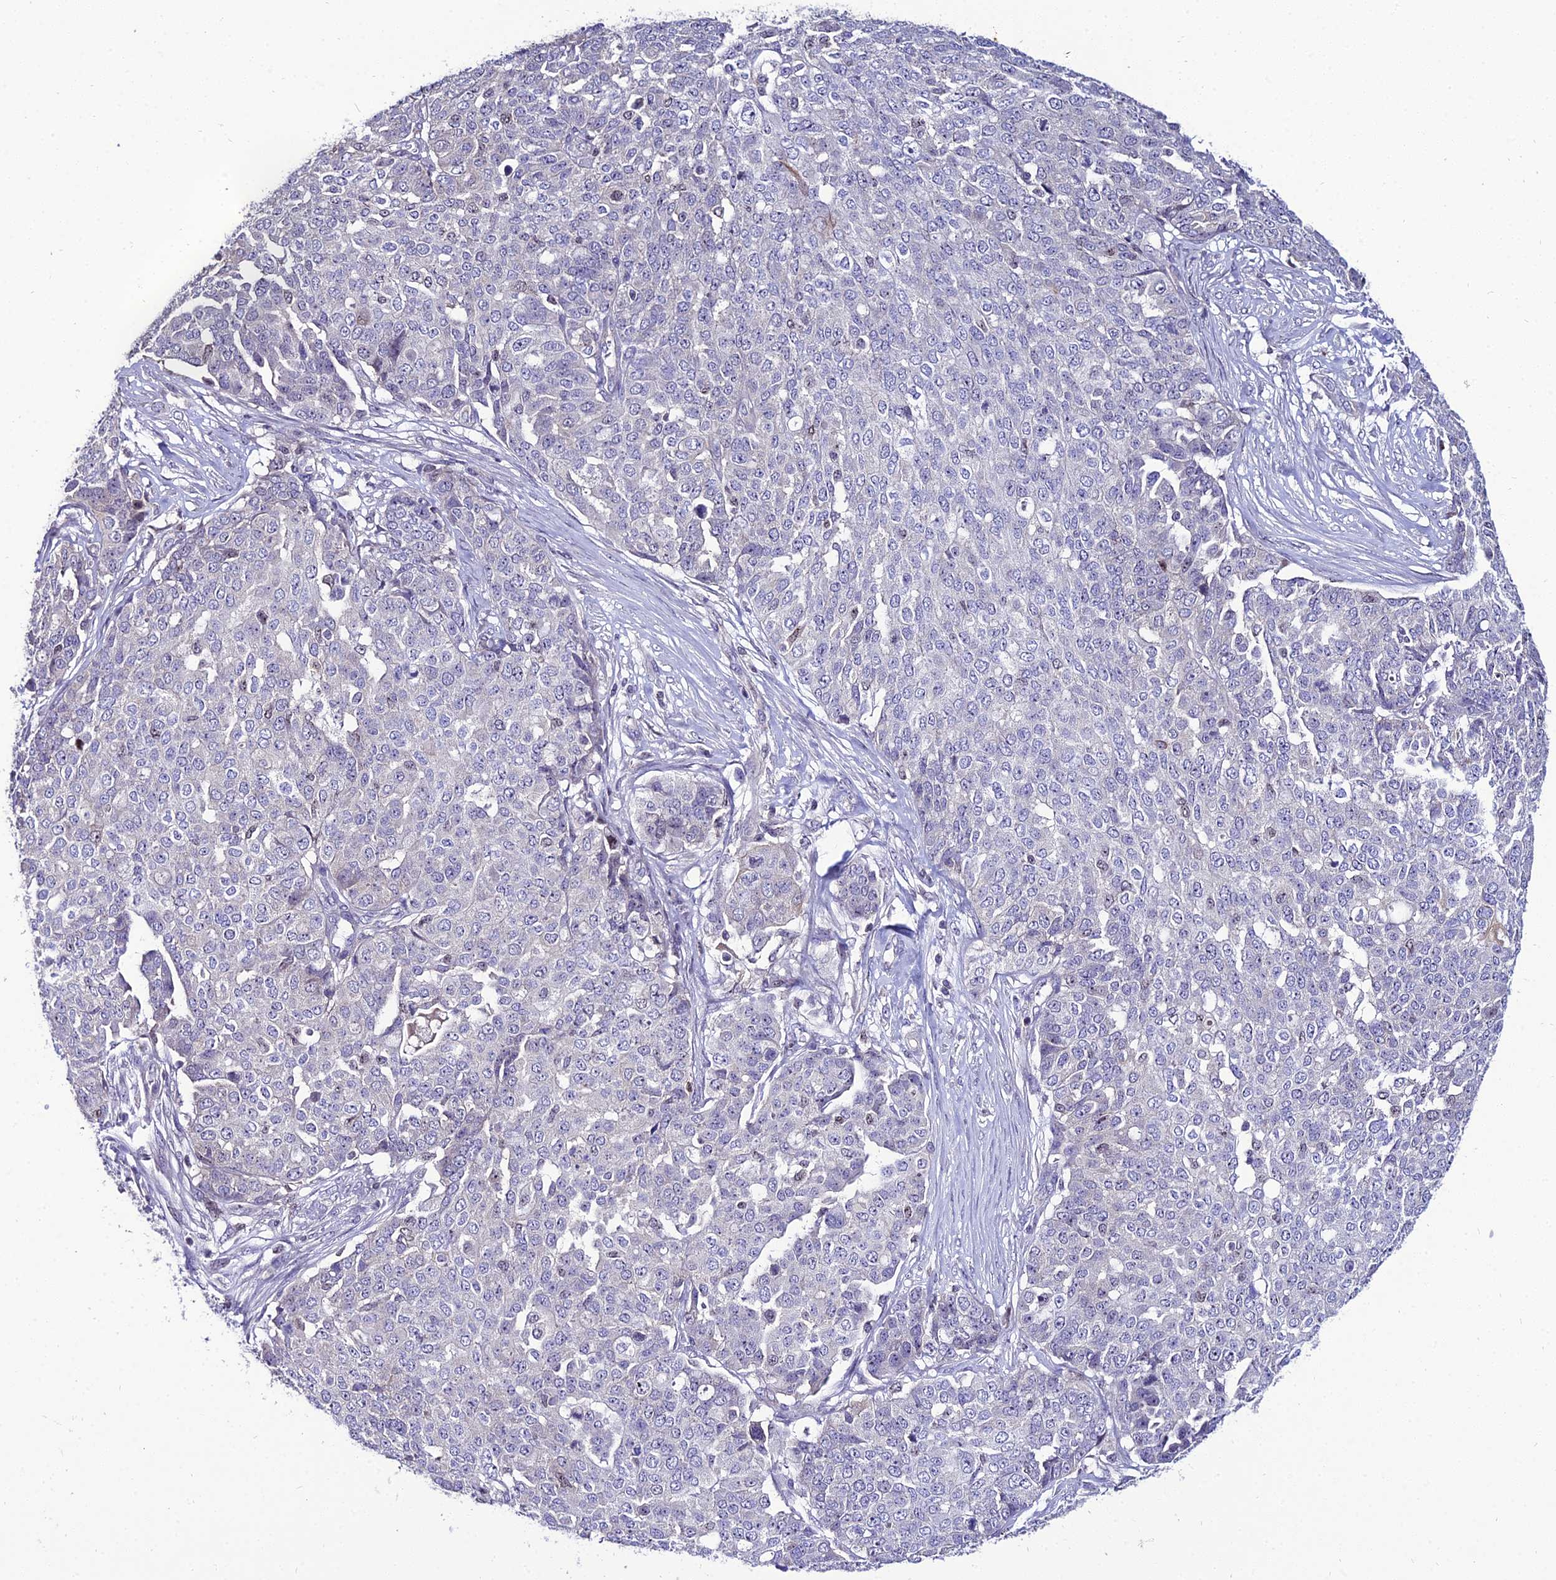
{"staining": {"intensity": "negative", "quantity": "none", "location": "none"}, "tissue": "ovarian cancer", "cell_type": "Tumor cells", "image_type": "cancer", "snomed": [{"axis": "morphology", "description": "Cystadenocarcinoma, serous, NOS"}, {"axis": "topography", "description": "Soft tissue"}, {"axis": "topography", "description": "Ovary"}], "caption": "Tumor cells are negative for protein expression in human ovarian cancer (serous cystadenocarcinoma).", "gene": "SHQ1", "patient": {"sex": "female", "age": 57}}